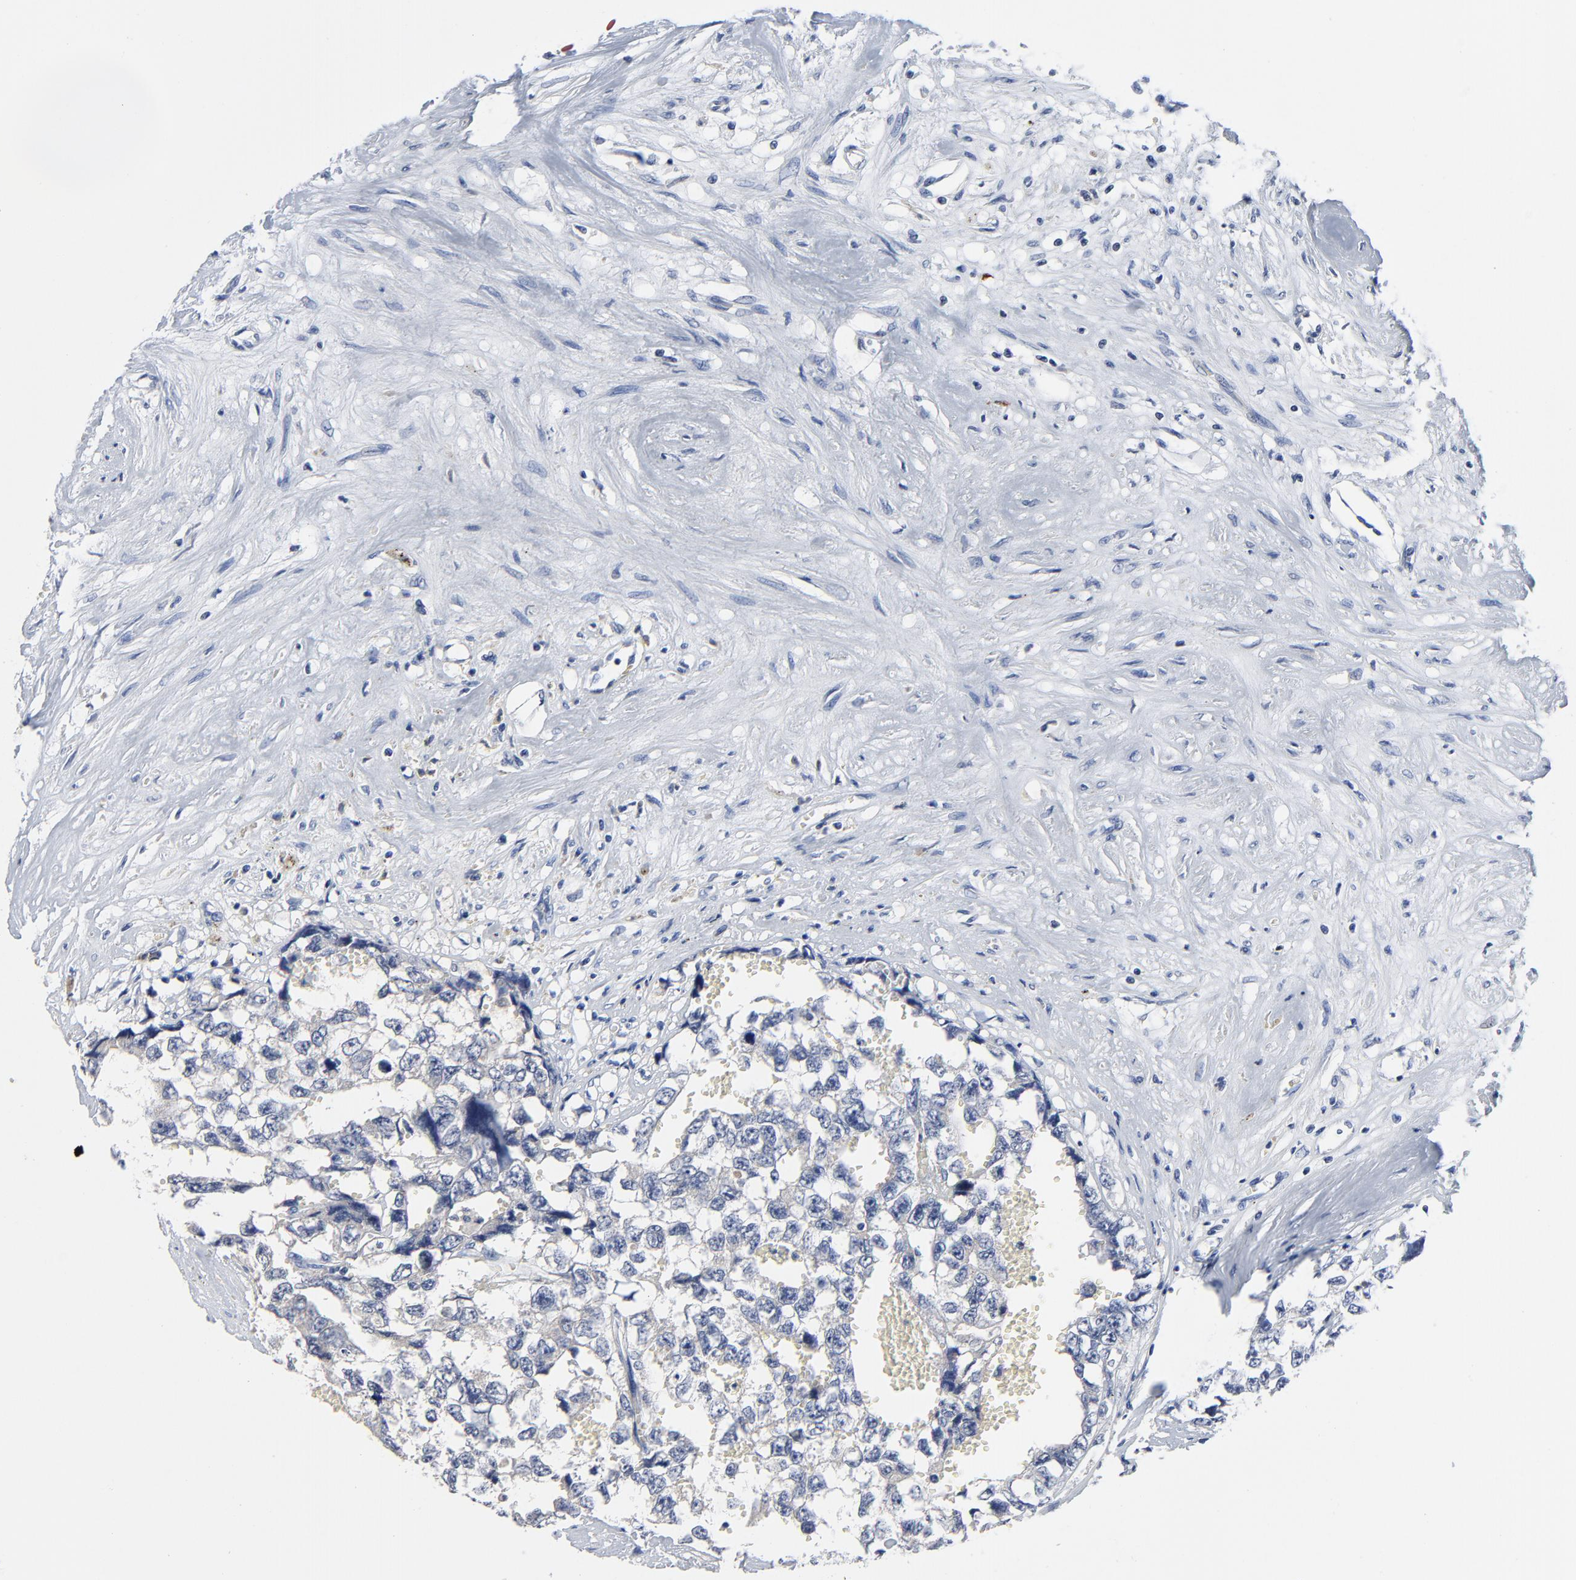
{"staining": {"intensity": "negative", "quantity": "none", "location": "none"}, "tissue": "testis cancer", "cell_type": "Tumor cells", "image_type": "cancer", "snomed": [{"axis": "morphology", "description": "Carcinoma, Embryonal, NOS"}, {"axis": "topography", "description": "Testis"}], "caption": "Testis cancer (embryonal carcinoma) was stained to show a protein in brown. There is no significant staining in tumor cells.", "gene": "FBXL5", "patient": {"sex": "male", "age": 31}}